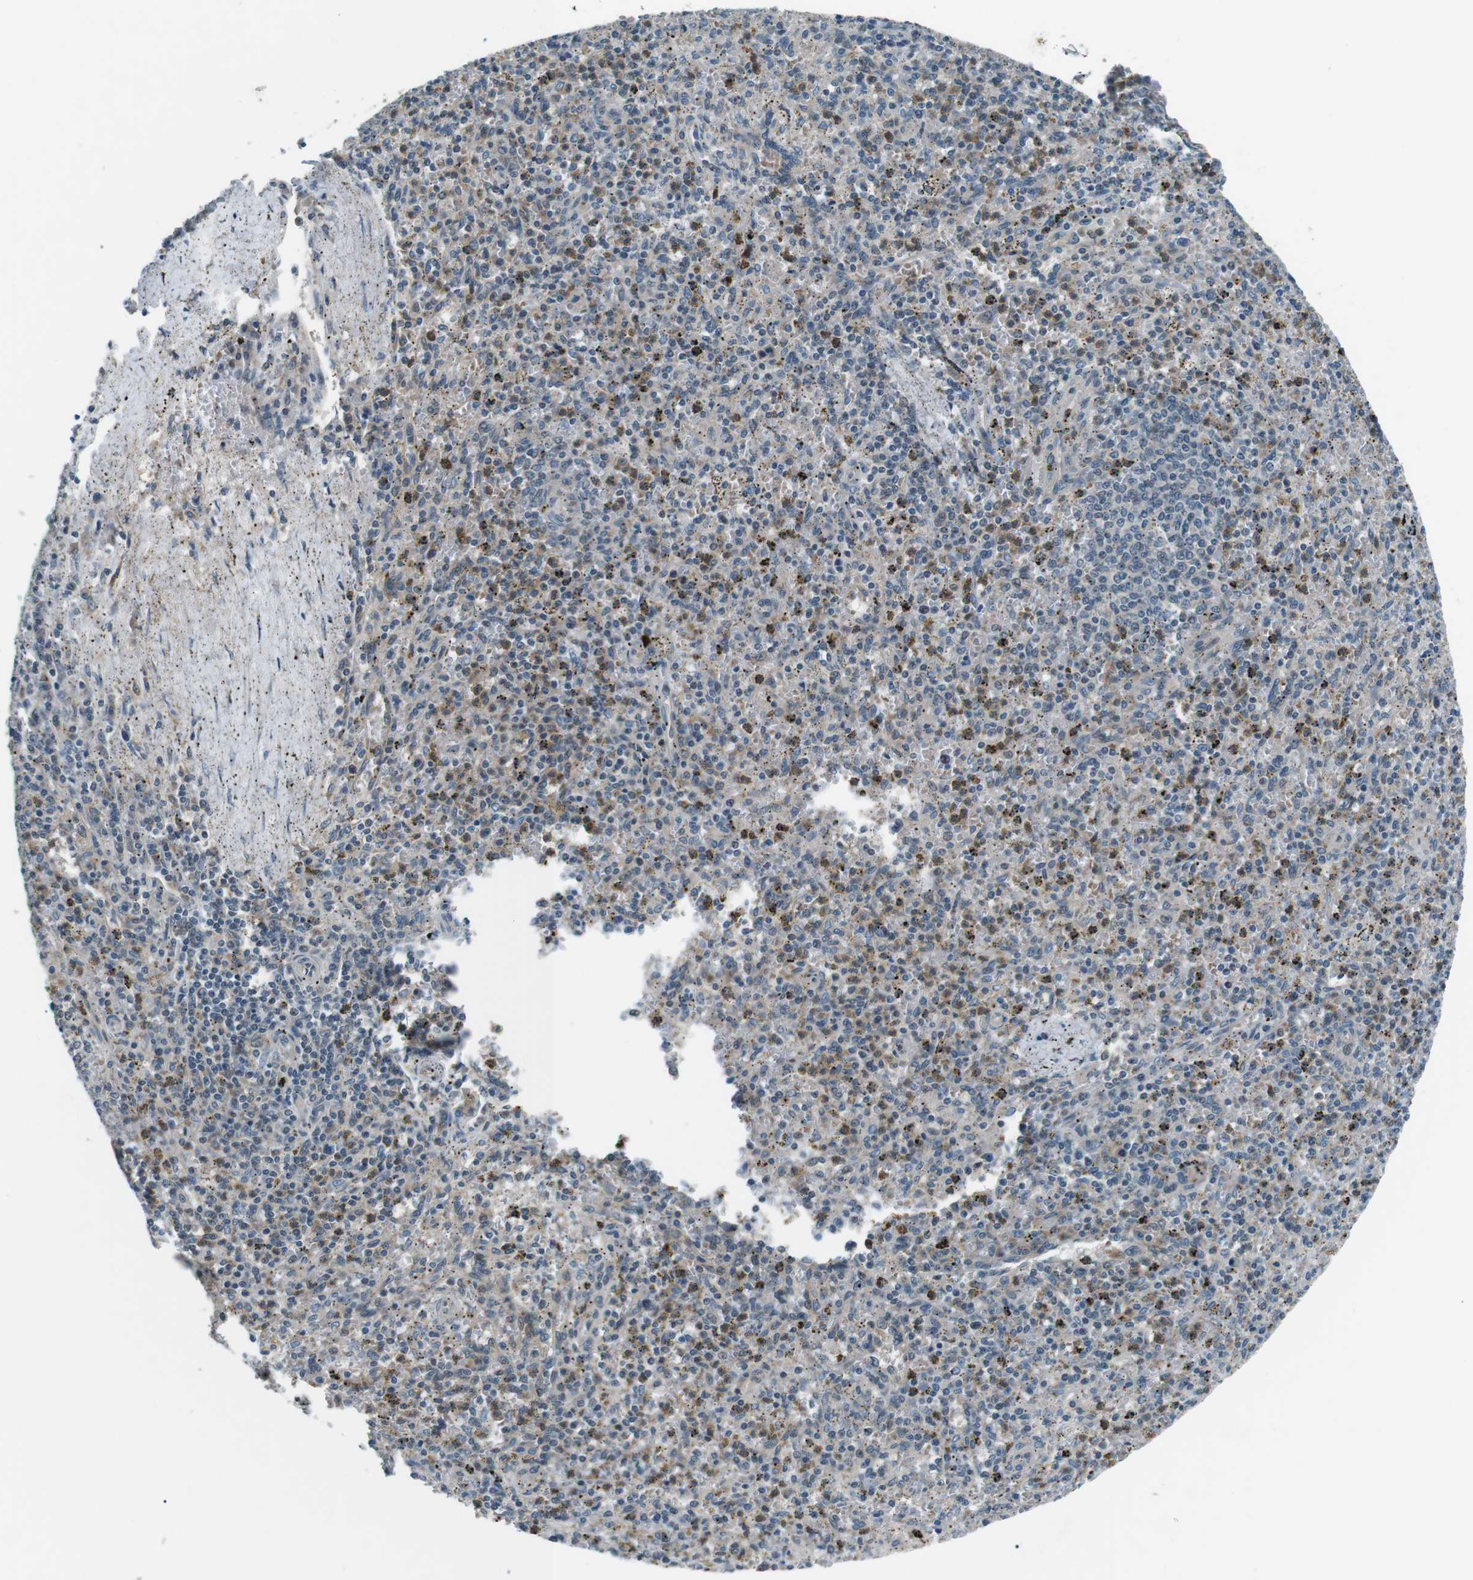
{"staining": {"intensity": "weak", "quantity": "25%-75%", "location": "cytoplasmic/membranous"}, "tissue": "spleen", "cell_type": "Cells in red pulp", "image_type": "normal", "snomed": [{"axis": "morphology", "description": "Normal tissue, NOS"}, {"axis": "topography", "description": "Spleen"}], "caption": "Cells in red pulp reveal weak cytoplasmic/membranous positivity in about 25%-75% of cells in normal spleen.", "gene": "LRIG2", "patient": {"sex": "male", "age": 72}}